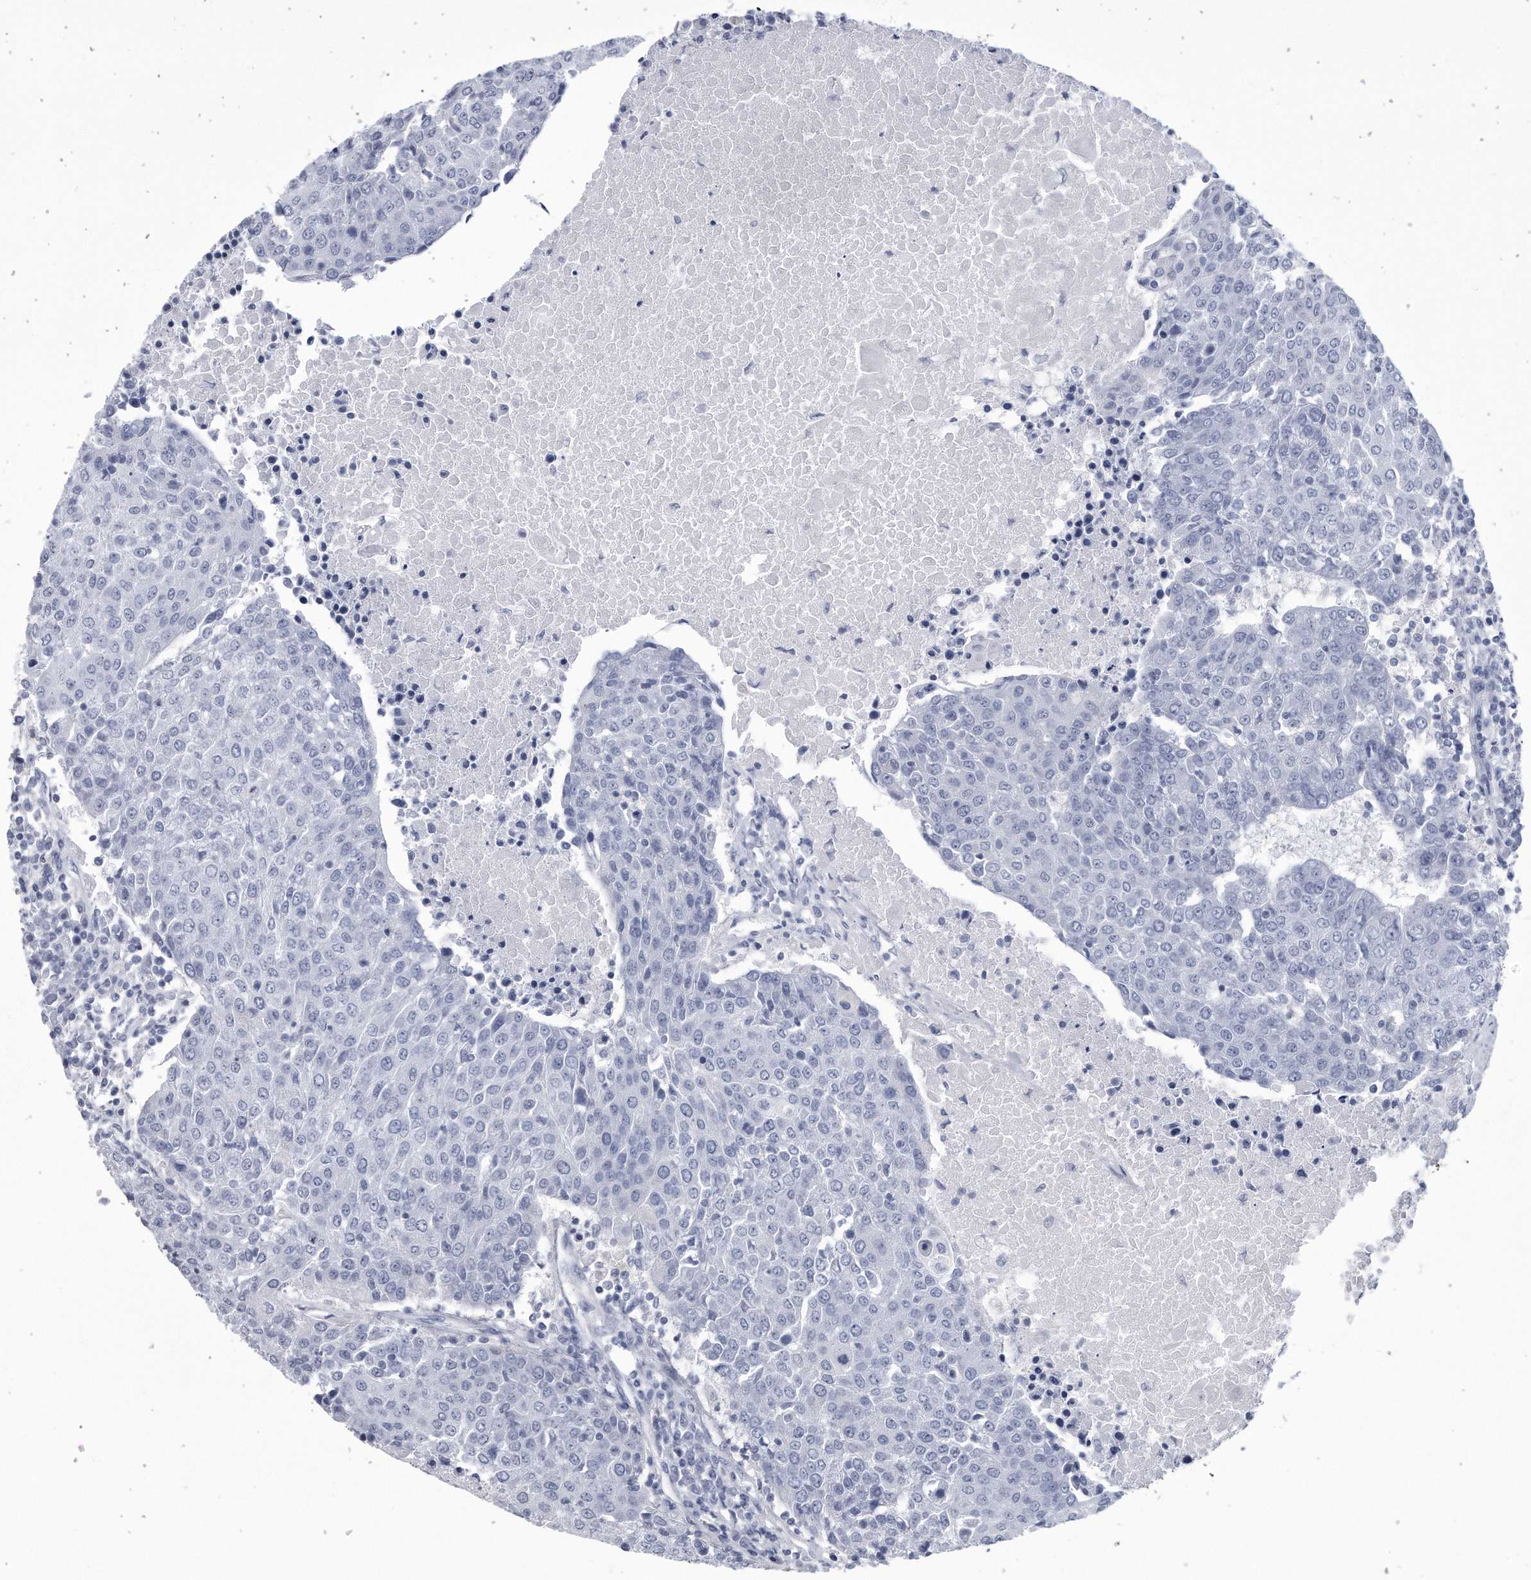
{"staining": {"intensity": "negative", "quantity": "none", "location": "none"}, "tissue": "urothelial cancer", "cell_type": "Tumor cells", "image_type": "cancer", "snomed": [{"axis": "morphology", "description": "Urothelial carcinoma, High grade"}, {"axis": "topography", "description": "Urinary bladder"}], "caption": "Tumor cells show no significant protein staining in high-grade urothelial carcinoma.", "gene": "PYGB", "patient": {"sex": "female", "age": 85}}